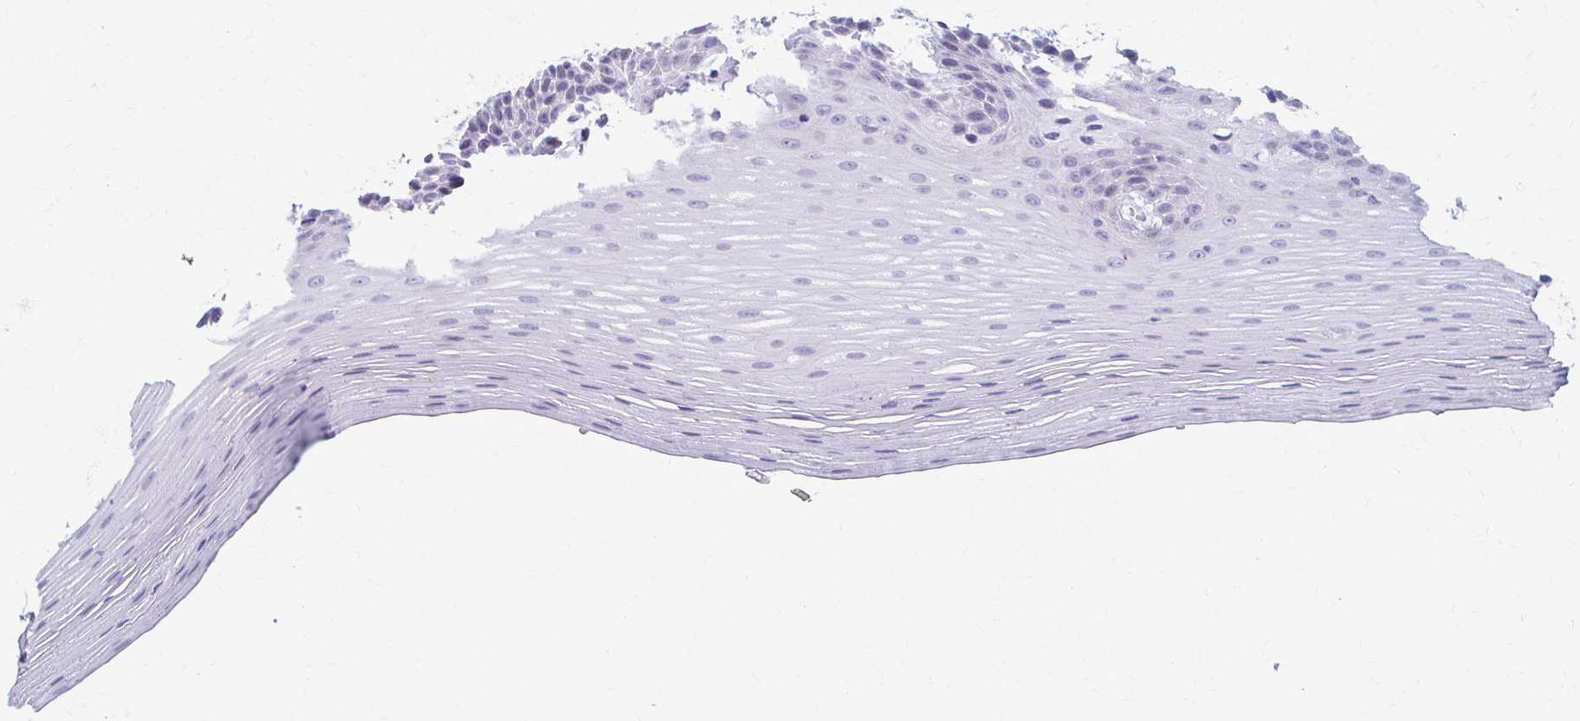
{"staining": {"intensity": "negative", "quantity": "none", "location": "none"}, "tissue": "oral mucosa", "cell_type": "Squamous epithelial cells", "image_type": "normal", "snomed": [{"axis": "morphology", "description": "Normal tissue, NOS"}, {"axis": "topography", "description": "Oral tissue"}], "caption": "Oral mucosa was stained to show a protein in brown. There is no significant staining in squamous epithelial cells. (DAB (3,3'-diaminobenzidine) immunohistochemistry (IHC) with hematoxylin counter stain).", "gene": "LDLRAP1", "patient": {"sex": "female", "age": 81}}